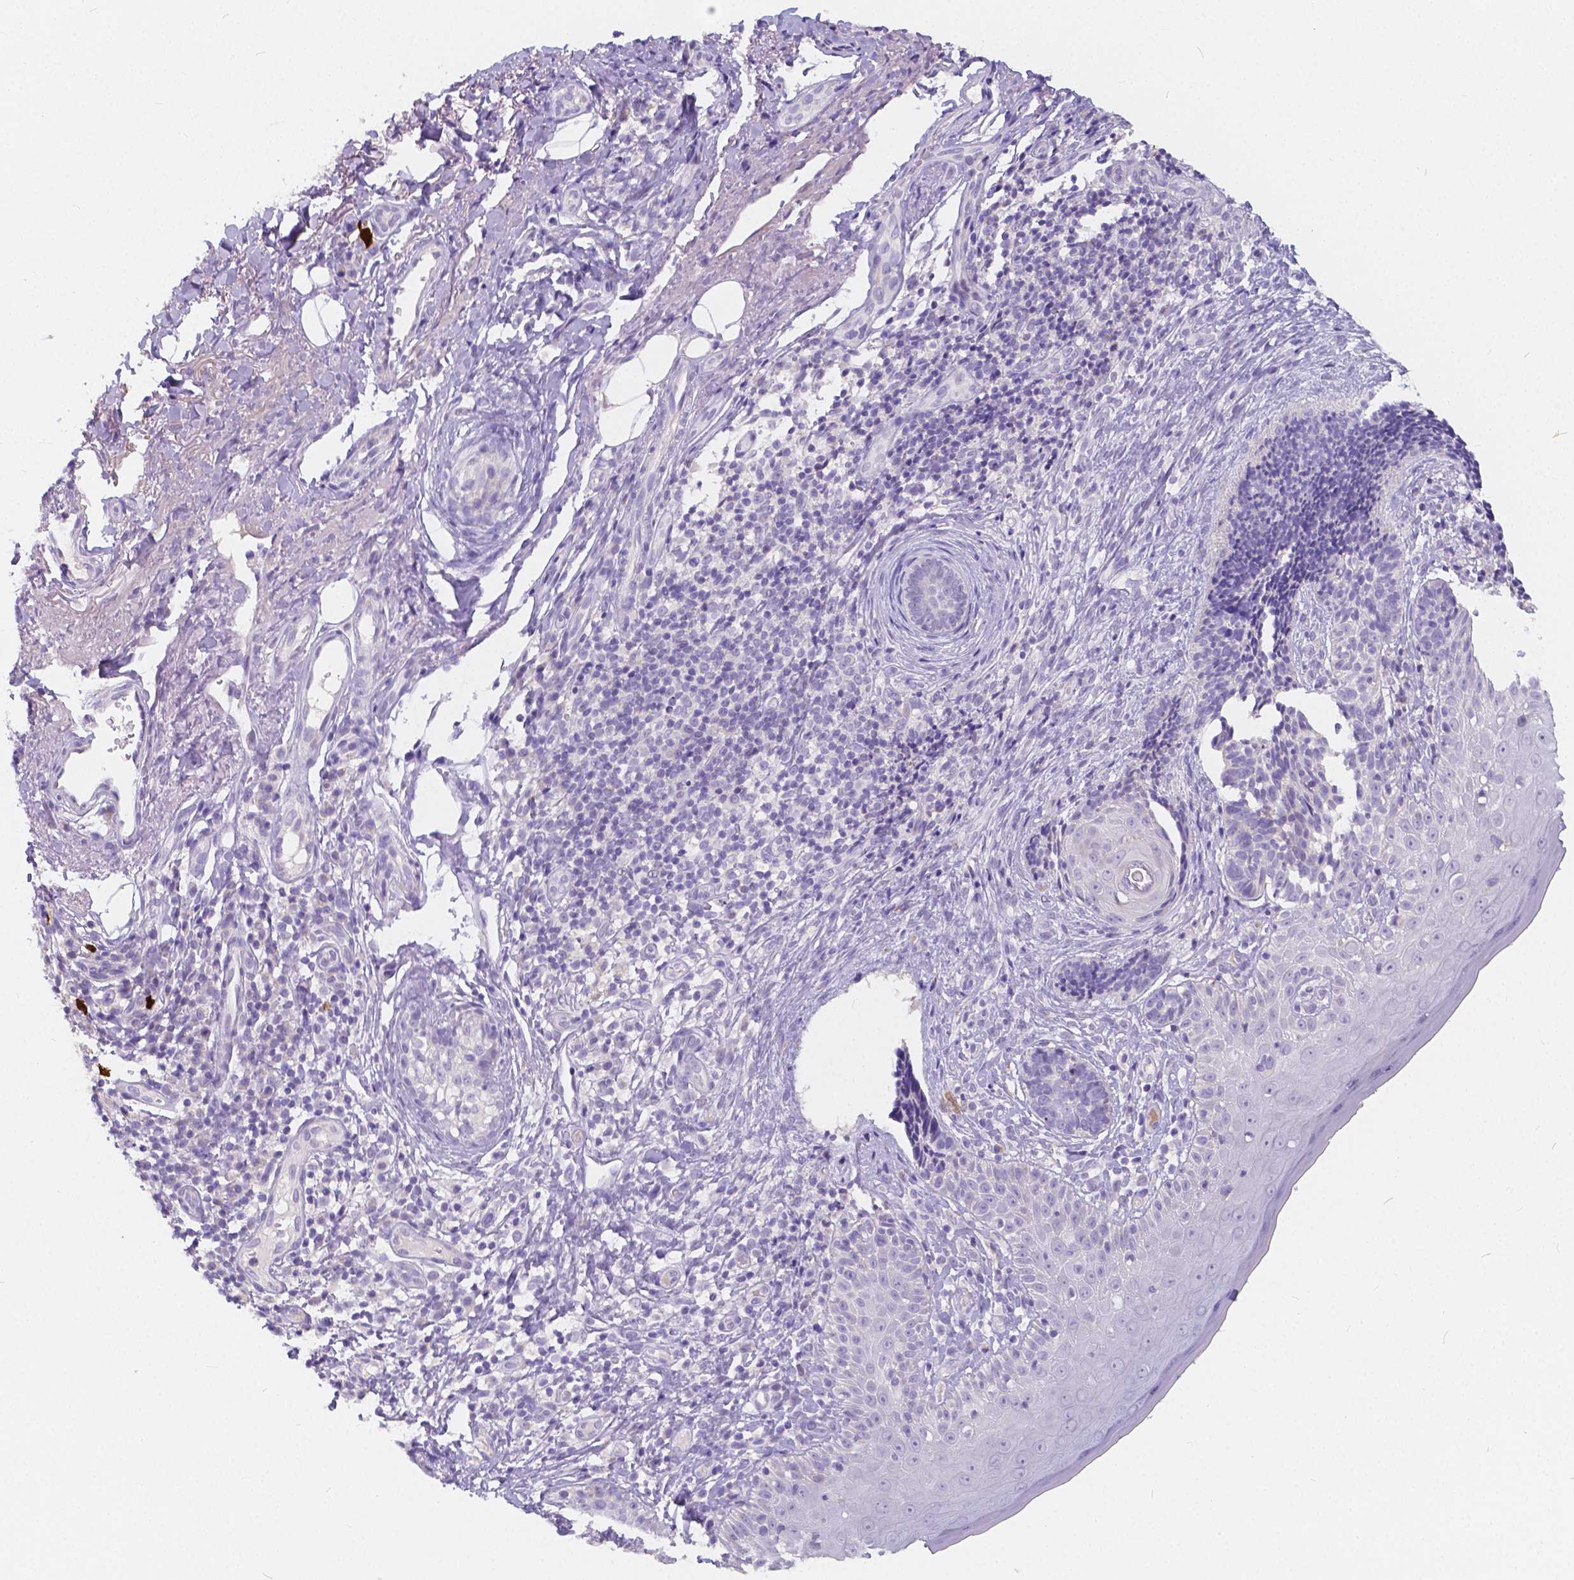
{"staining": {"intensity": "negative", "quantity": "none", "location": "none"}, "tissue": "skin cancer", "cell_type": "Tumor cells", "image_type": "cancer", "snomed": [{"axis": "morphology", "description": "Normal tissue, NOS"}, {"axis": "morphology", "description": "Basal cell carcinoma"}, {"axis": "topography", "description": "Skin"}], "caption": "Immunohistochemistry micrograph of skin cancer (basal cell carcinoma) stained for a protein (brown), which demonstrates no staining in tumor cells.", "gene": "RNF186", "patient": {"sex": "male", "age": 68}}